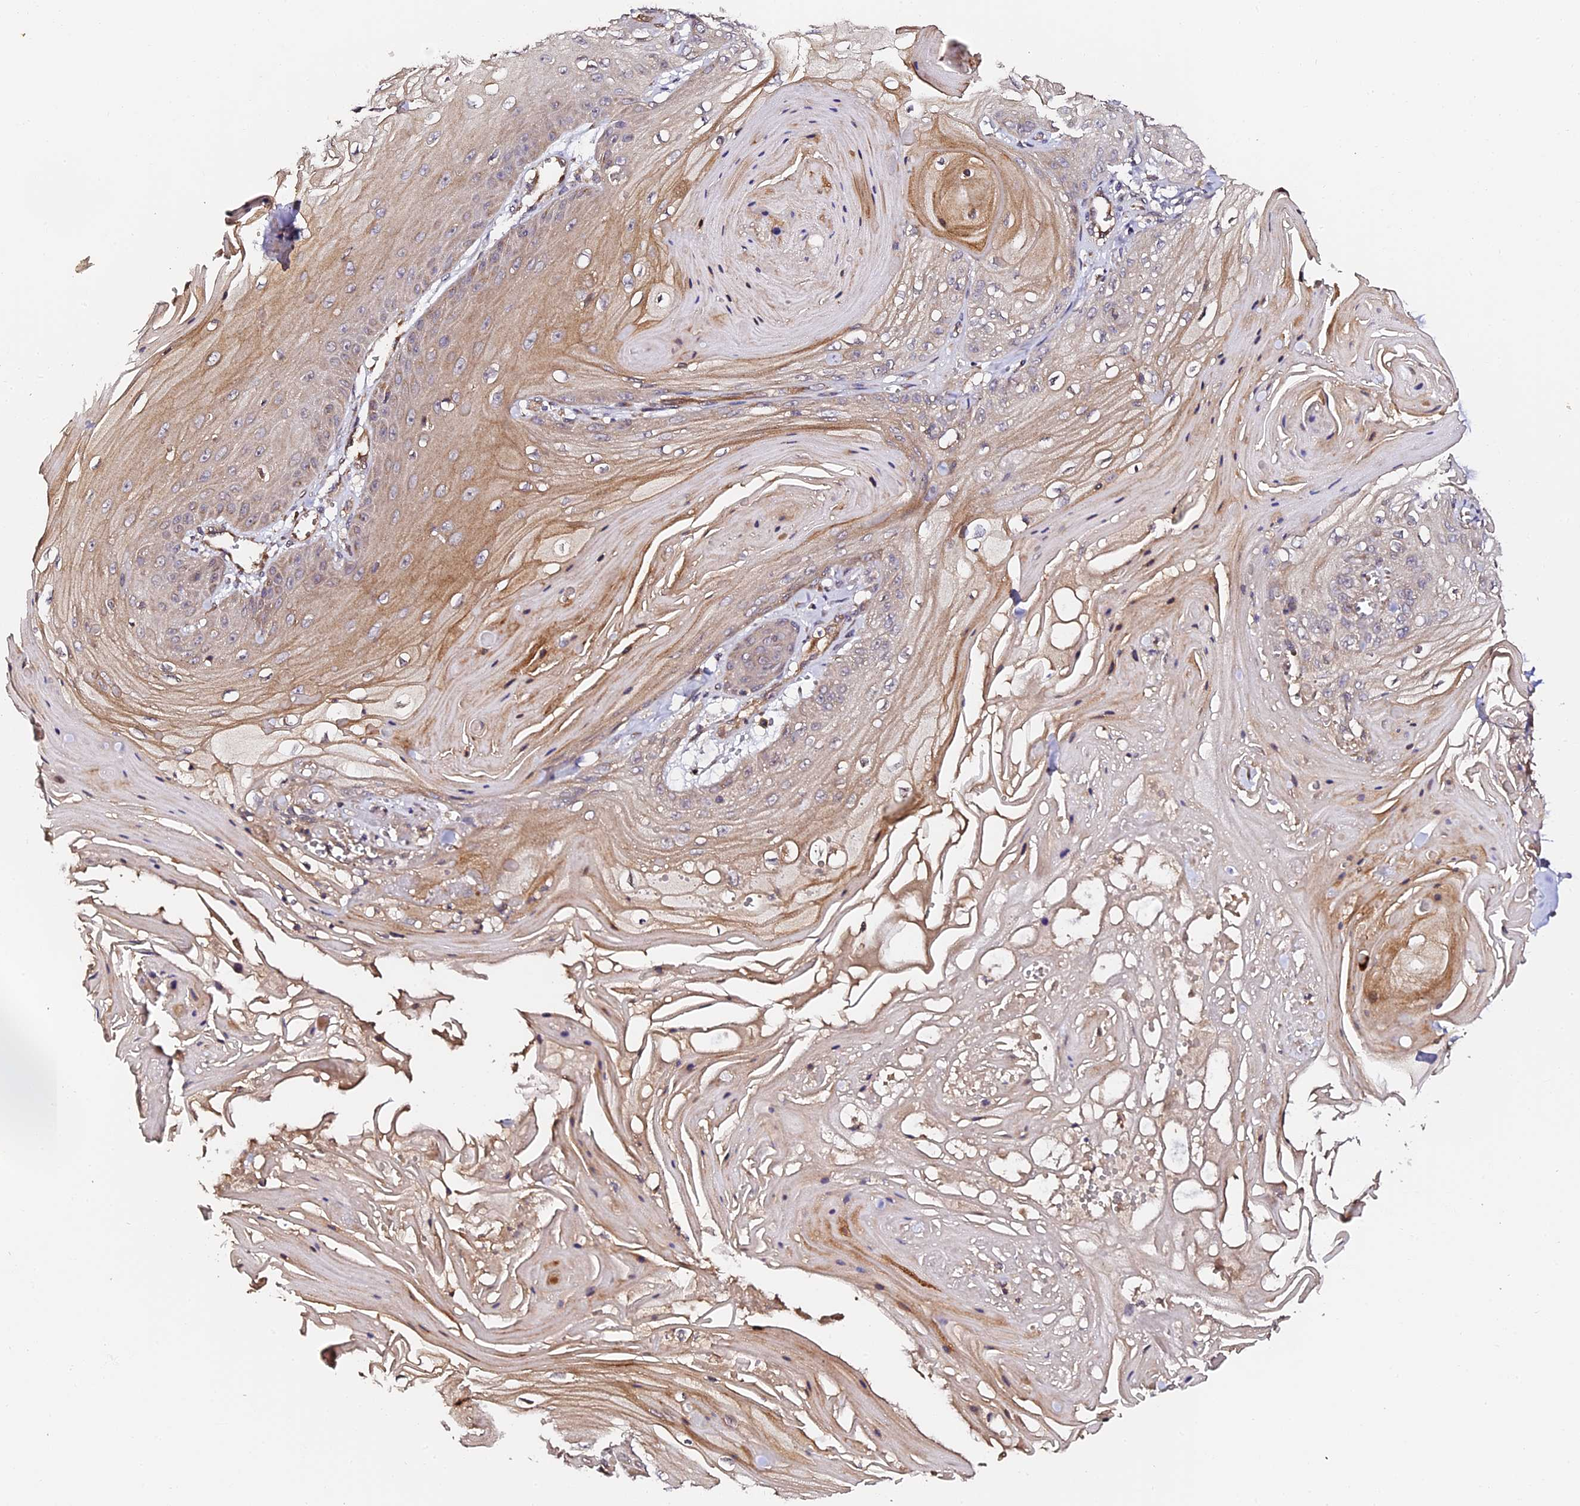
{"staining": {"intensity": "weak", "quantity": "25%-75%", "location": "cytoplasmic/membranous"}, "tissue": "skin cancer", "cell_type": "Tumor cells", "image_type": "cancer", "snomed": [{"axis": "morphology", "description": "Squamous cell carcinoma, NOS"}, {"axis": "topography", "description": "Skin"}], "caption": "Squamous cell carcinoma (skin) stained with a brown dye shows weak cytoplasmic/membranous positive expression in about 25%-75% of tumor cells.", "gene": "TDO2", "patient": {"sex": "male", "age": 74}}